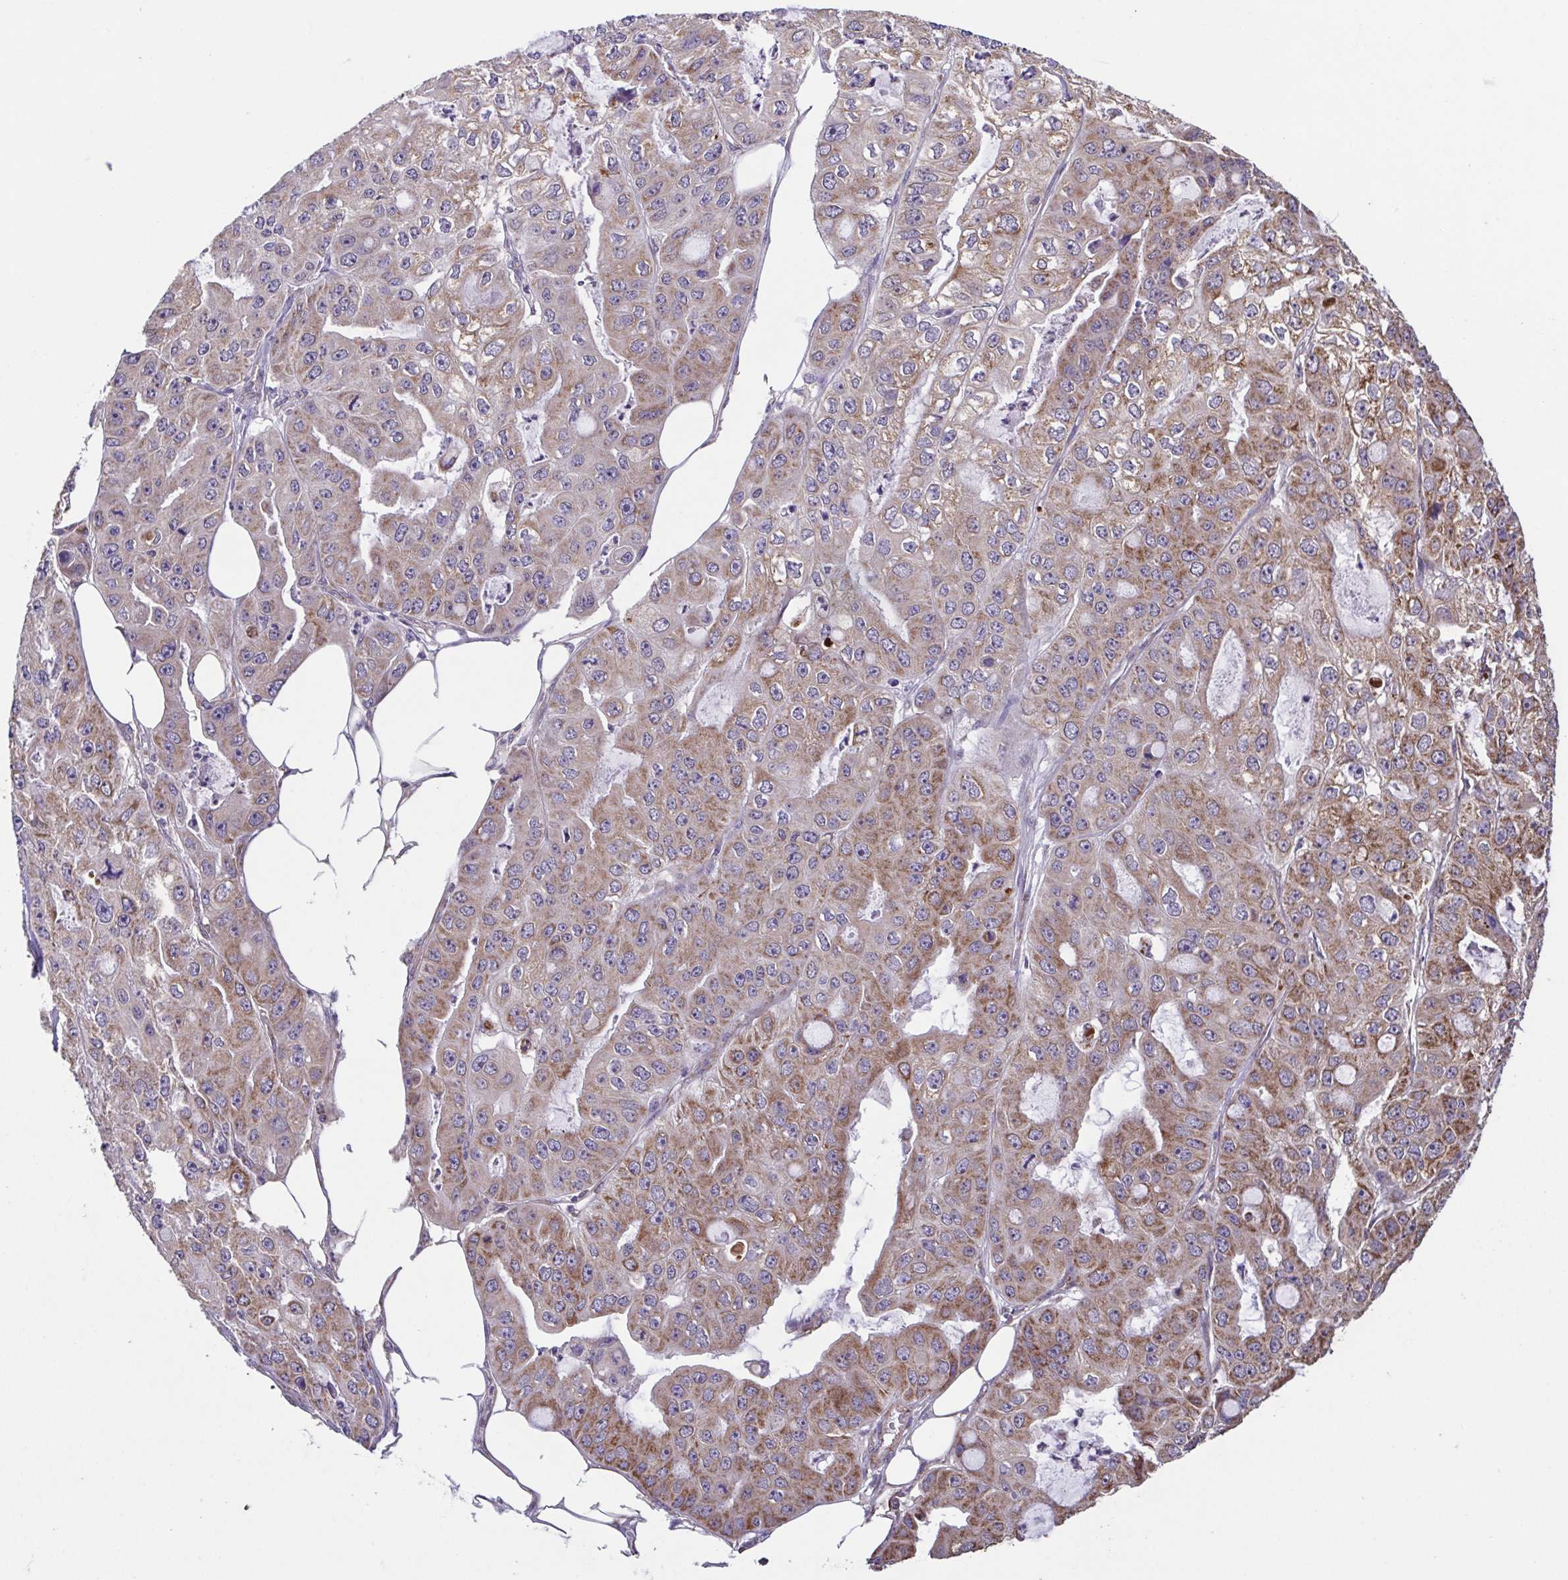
{"staining": {"intensity": "moderate", "quantity": "25%-75%", "location": "cytoplasmic/membranous"}, "tissue": "ovarian cancer", "cell_type": "Tumor cells", "image_type": "cancer", "snomed": [{"axis": "morphology", "description": "Cystadenocarcinoma, serous, NOS"}, {"axis": "topography", "description": "Ovary"}], "caption": "Serous cystadenocarcinoma (ovarian) stained with IHC reveals moderate cytoplasmic/membranous staining in approximately 25%-75% of tumor cells. (Stains: DAB in brown, nuclei in blue, Microscopy: brightfield microscopy at high magnification).", "gene": "DIP2B", "patient": {"sex": "female", "age": 56}}